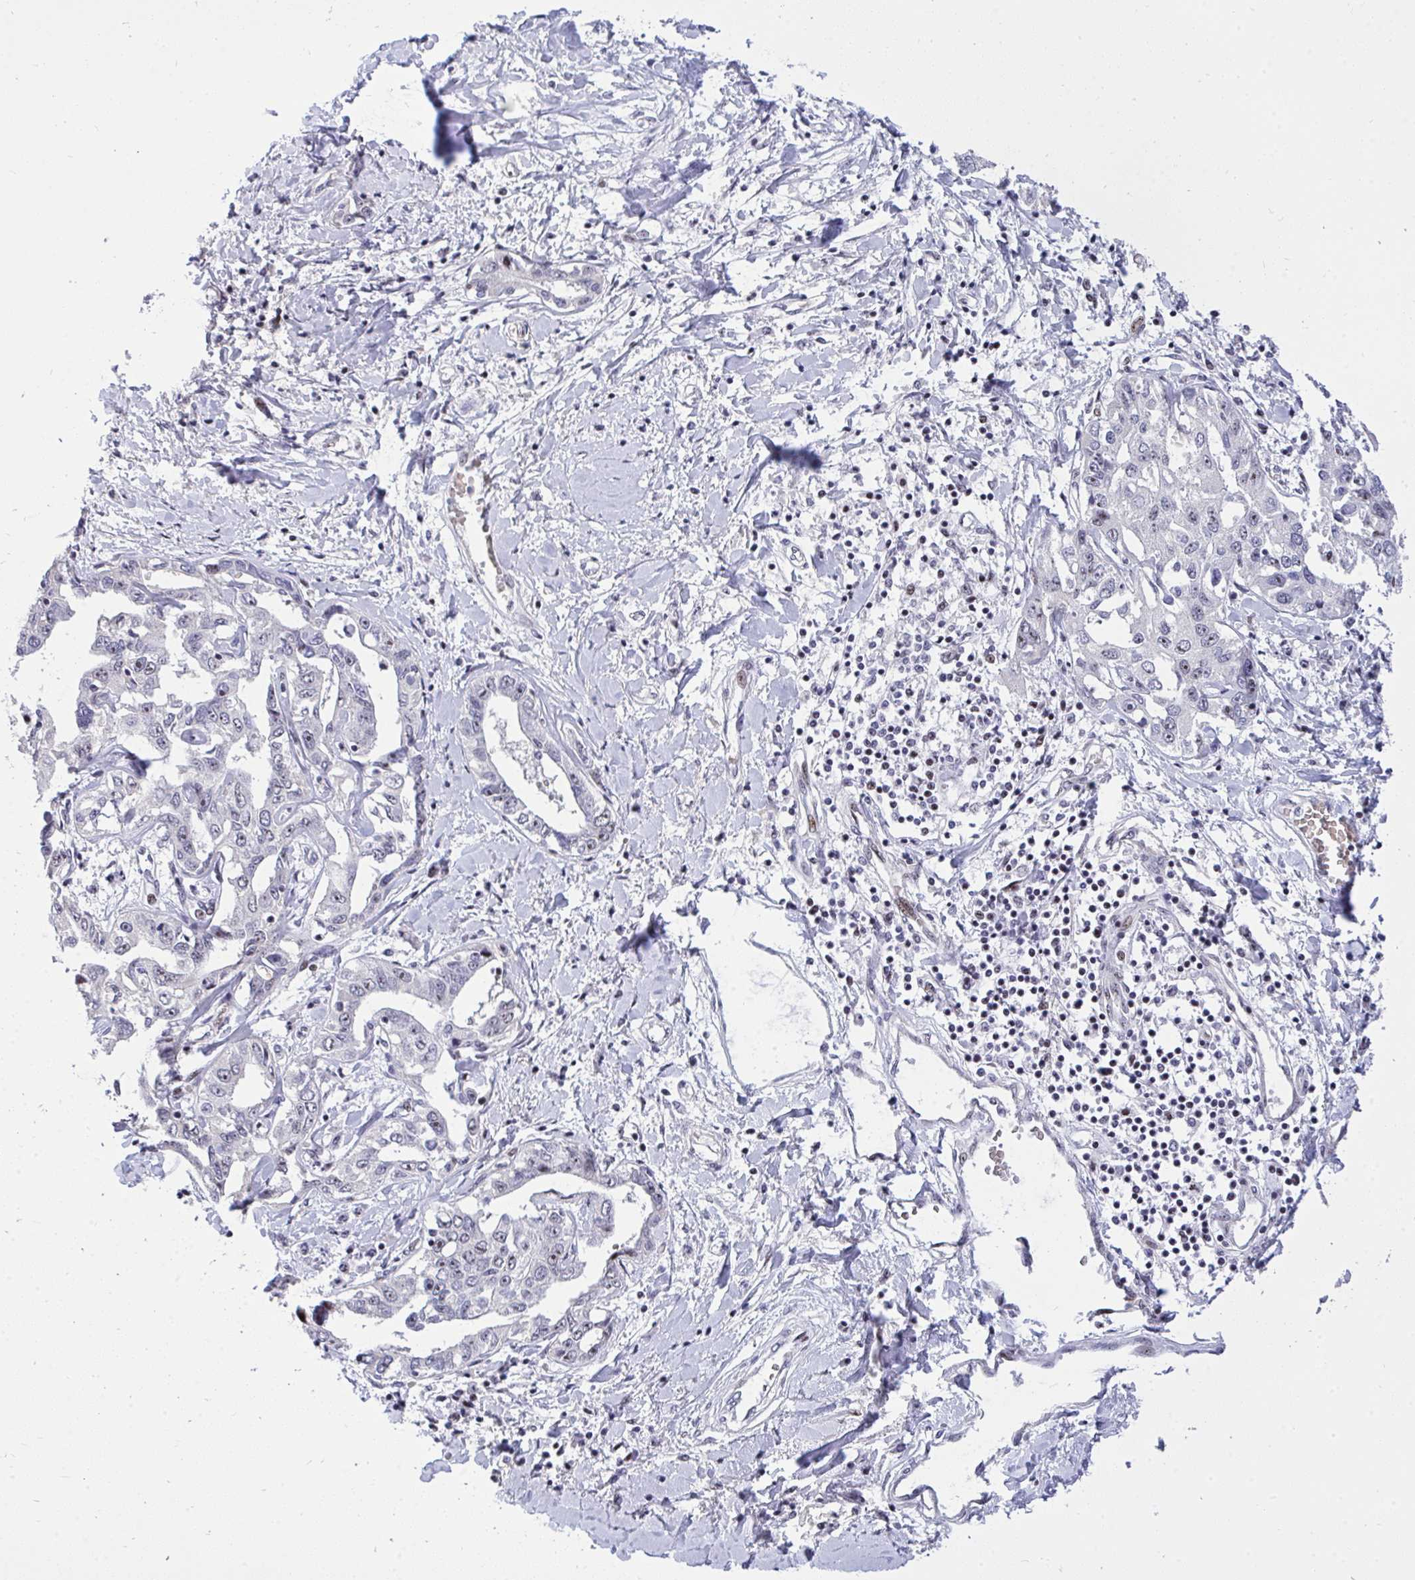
{"staining": {"intensity": "weak", "quantity": "<25%", "location": "nuclear"}, "tissue": "liver cancer", "cell_type": "Tumor cells", "image_type": "cancer", "snomed": [{"axis": "morphology", "description": "Cholangiocarcinoma"}, {"axis": "topography", "description": "Liver"}], "caption": "This is a histopathology image of immunohistochemistry staining of liver cholangiocarcinoma, which shows no staining in tumor cells. Brightfield microscopy of immunohistochemistry (IHC) stained with DAB (3,3'-diaminobenzidine) (brown) and hematoxylin (blue), captured at high magnification.", "gene": "PLPPR3", "patient": {"sex": "male", "age": 59}}